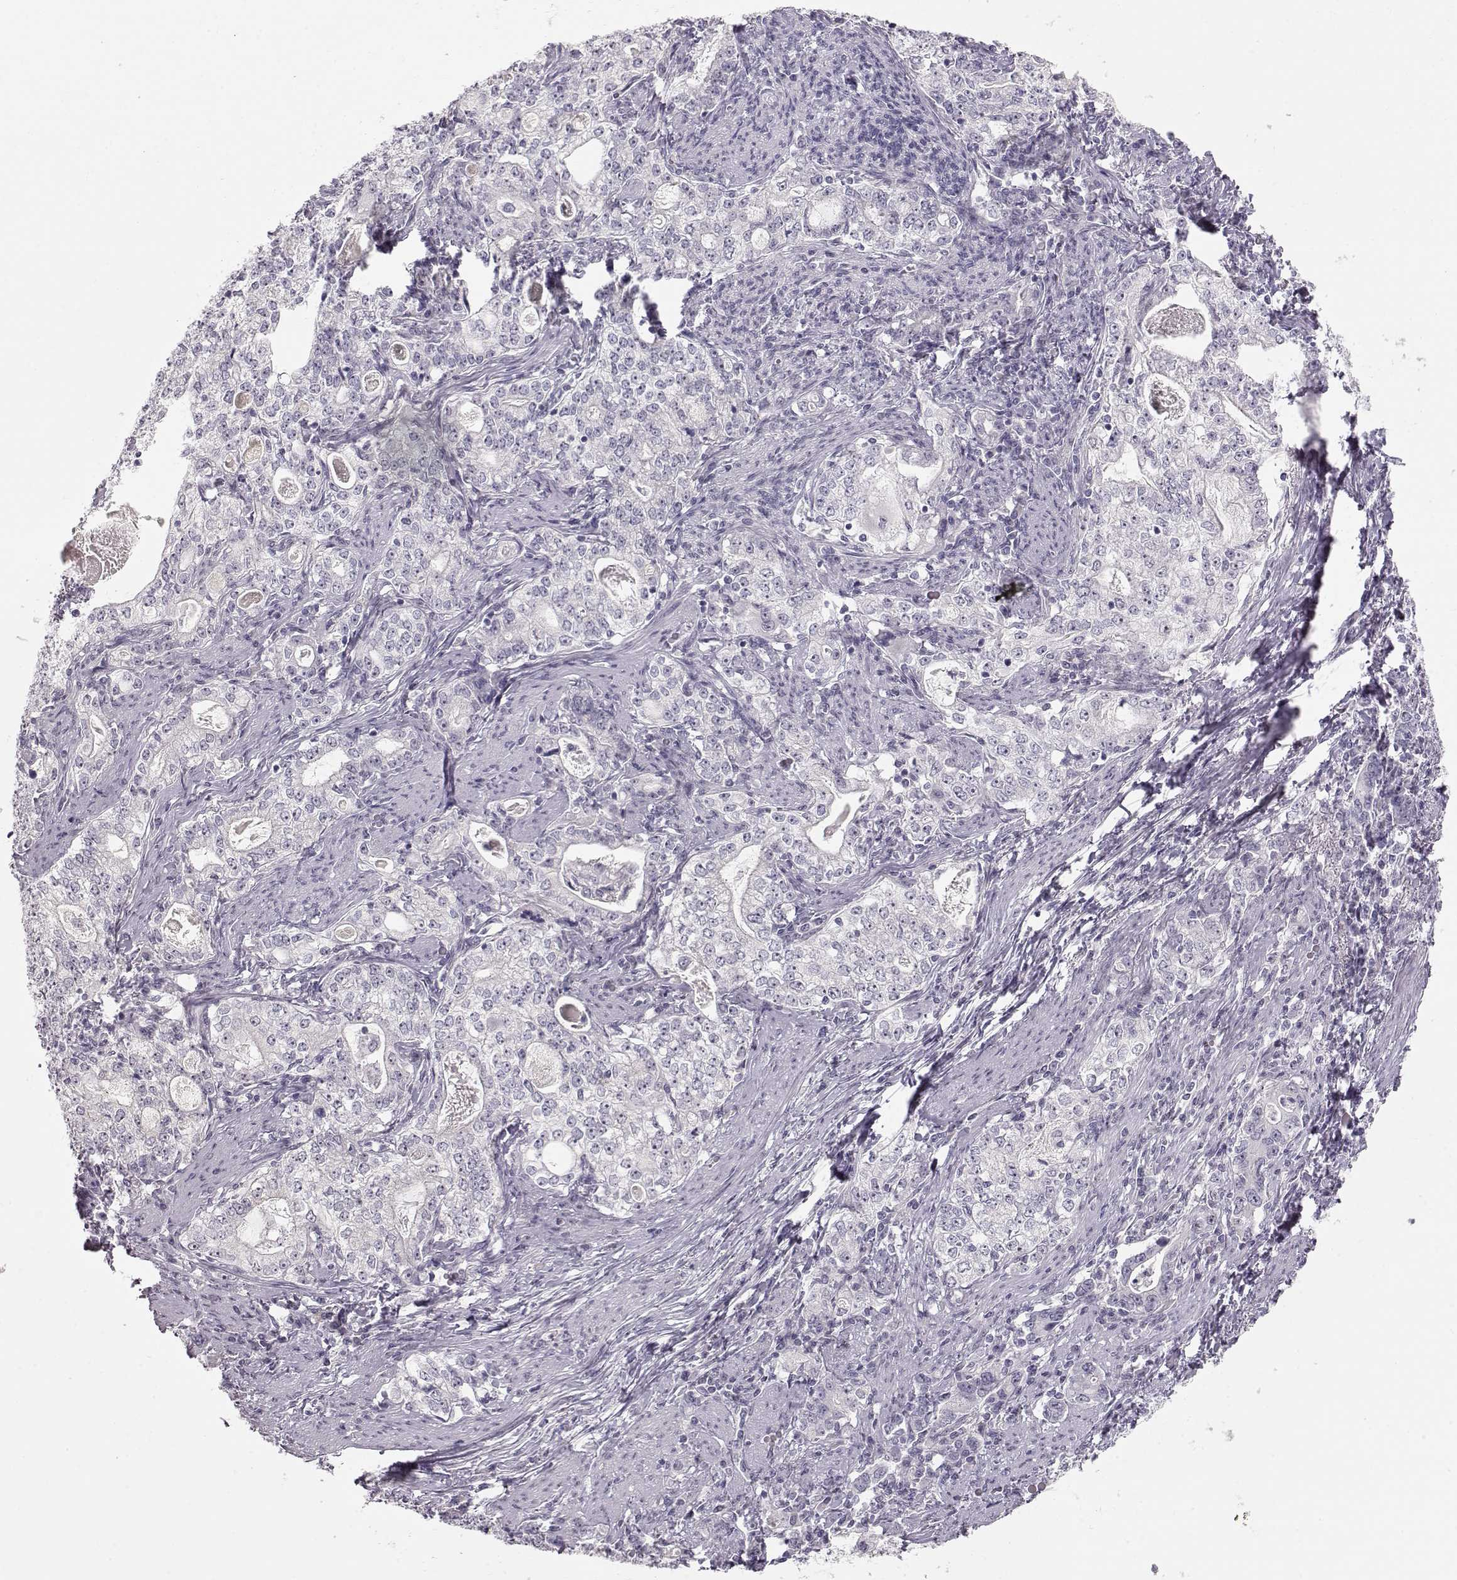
{"staining": {"intensity": "negative", "quantity": "none", "location": "none"}, "tissue": "stomach cancer", "cell_type": "Tumor cells", "image_type": "cancer", "snomed": [{"axis": "morphology", "description": "Adenocarcinoma, NOS"}, {"axis": "topography", "description": "Stomach, lower"}], "caption": "This is an IHC micrograph of human adenocarcinoma (stomach). There is no positivity in tumor cells.", "gene": "FAM205A", "patient": {"sex": "female", "age": 72}}